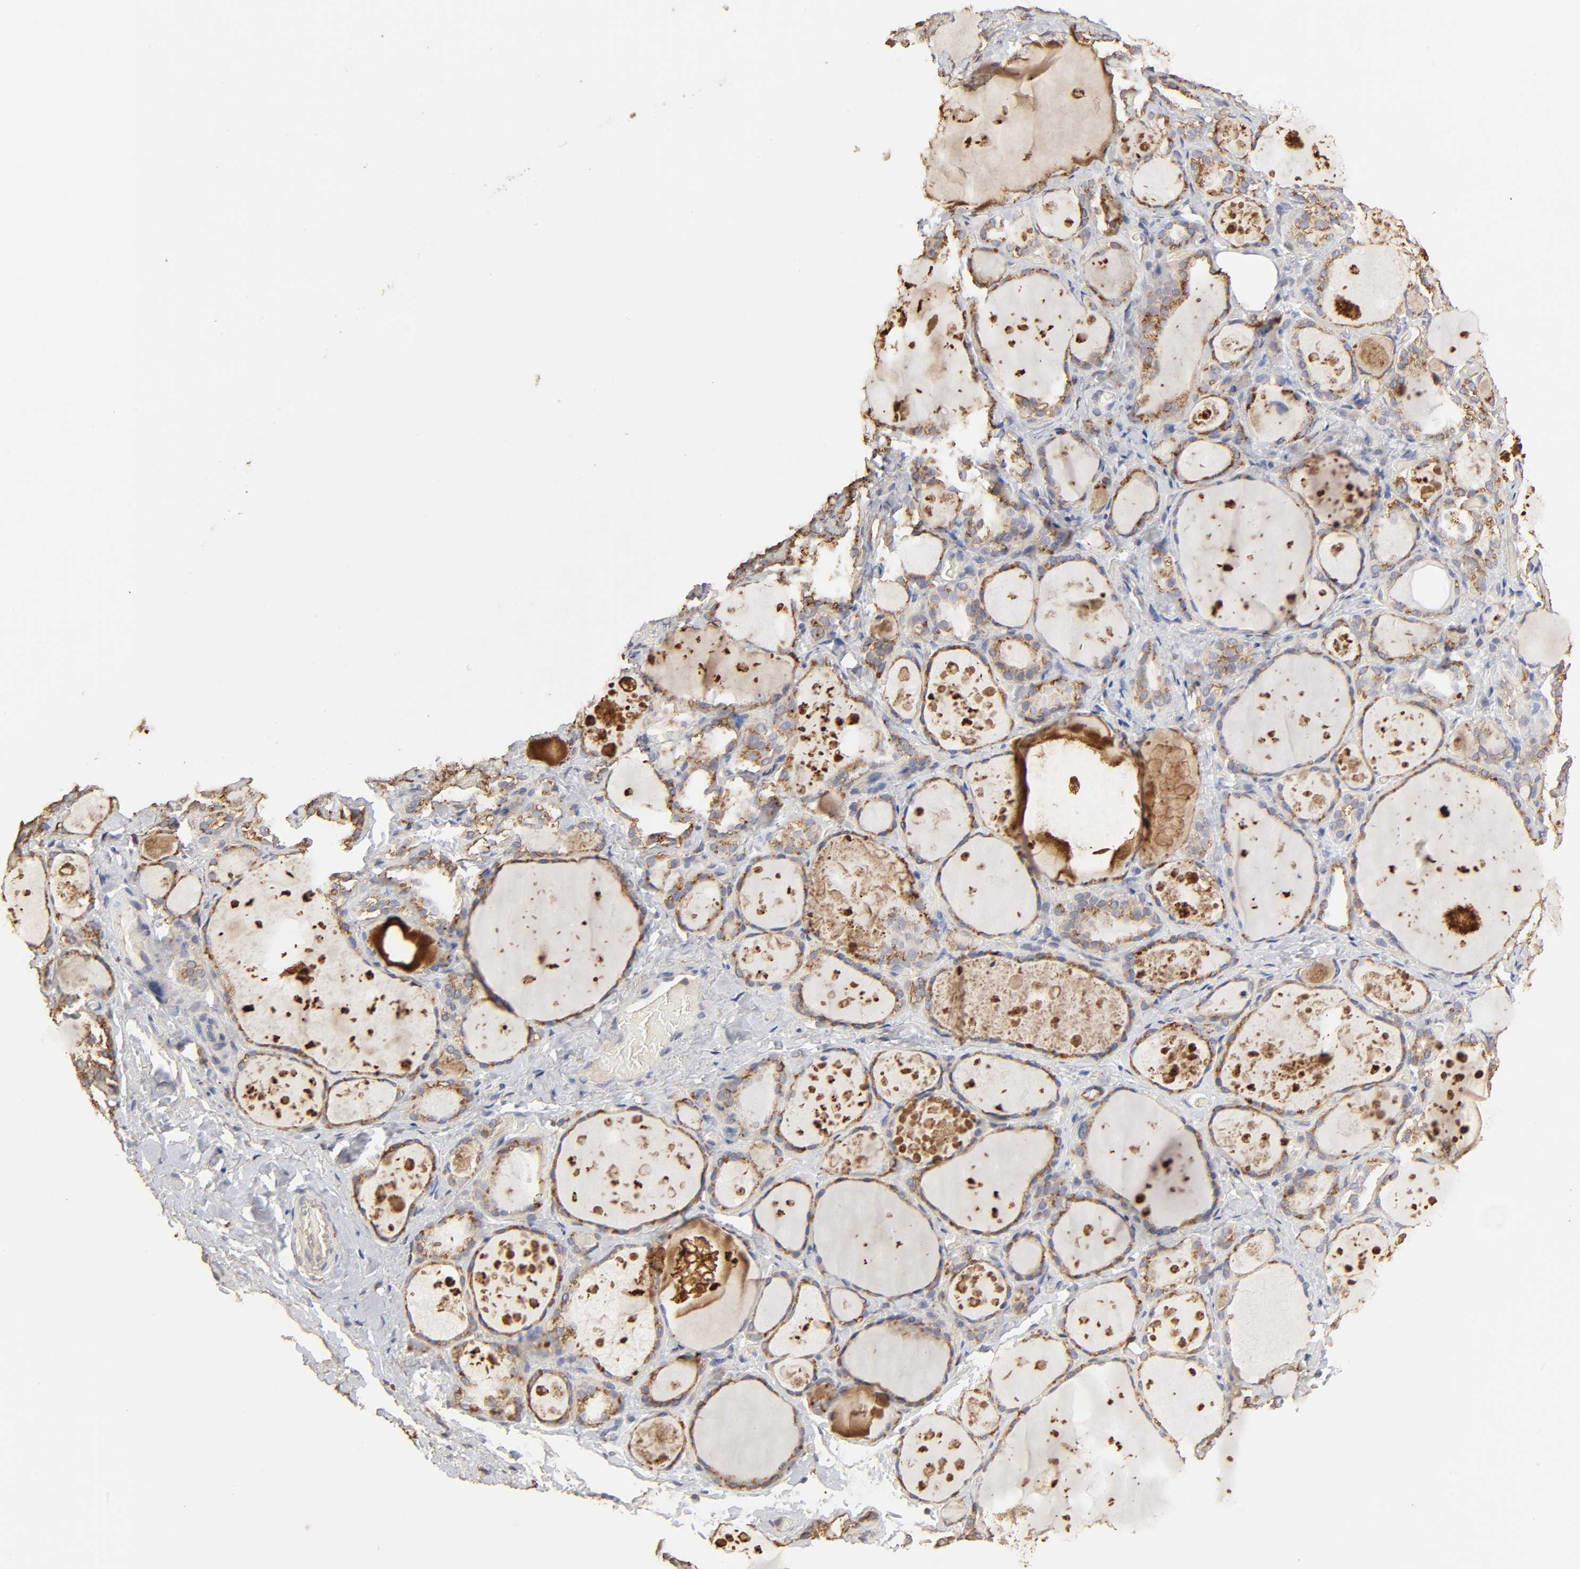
{"staining": {"intensity": "moderate", "quantity": ">75%", "location": "cytoplasmic/membranous"}, "tissue": "thyroid gland", "cell_type": "Glandular cells", "image_type": "normal", "snomed": [{"axis": "morphology", "description": "Normal tissue, NOS"}, {"axis": "topography", "description": "Thyroid gland"}], "caption": "Immunohistochemistry image of normal thyroid gland stained for a protein (brown), which exhibits medium levels of moderate cytoplasmic/membranous expression in approximately >75% of glandular cells.", "gene": "EIF4G2", "patient": {"sex": "female", "age": 75}}